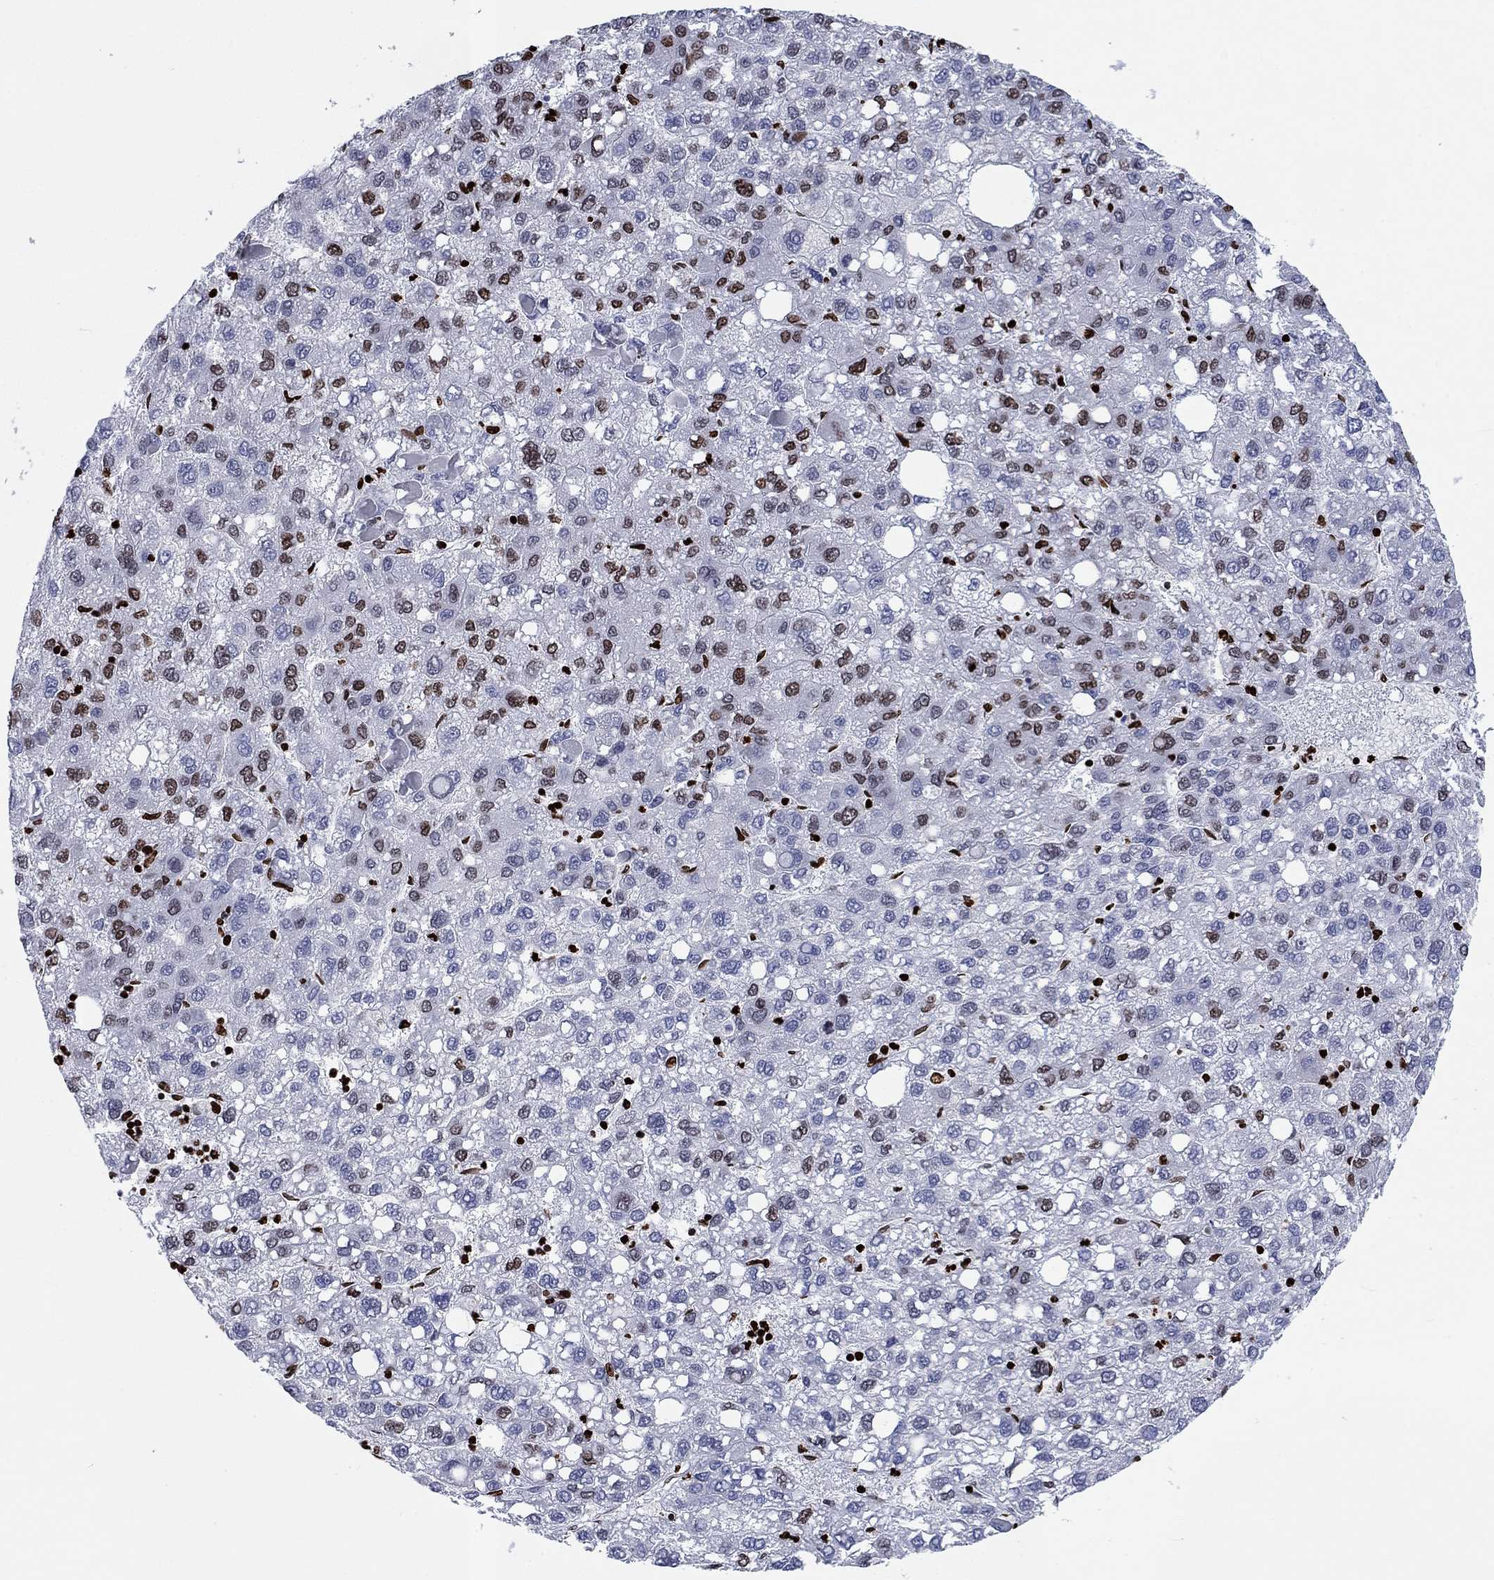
{"staining": {"intensity": "moderate", "quantity": "<25%", "location": "nuclear"}, "tissue": "liver cancer", "cell_type": "Tumor cells", "image_type": "cancer", "snomed": [{"axis": "morphology", "description": "Carcinoma, Hepatocellular, NOS"}, {"axis": "topography", "description": "Liver"}], "caption": "Hepatocellular carcinoma (liver) stained for a protein (brown) exhibits moderate nuclear positive staining in approximately <25% of tumor cells.", "gene": "H1-5", "patient": {"sex": "female", "age": 82}}